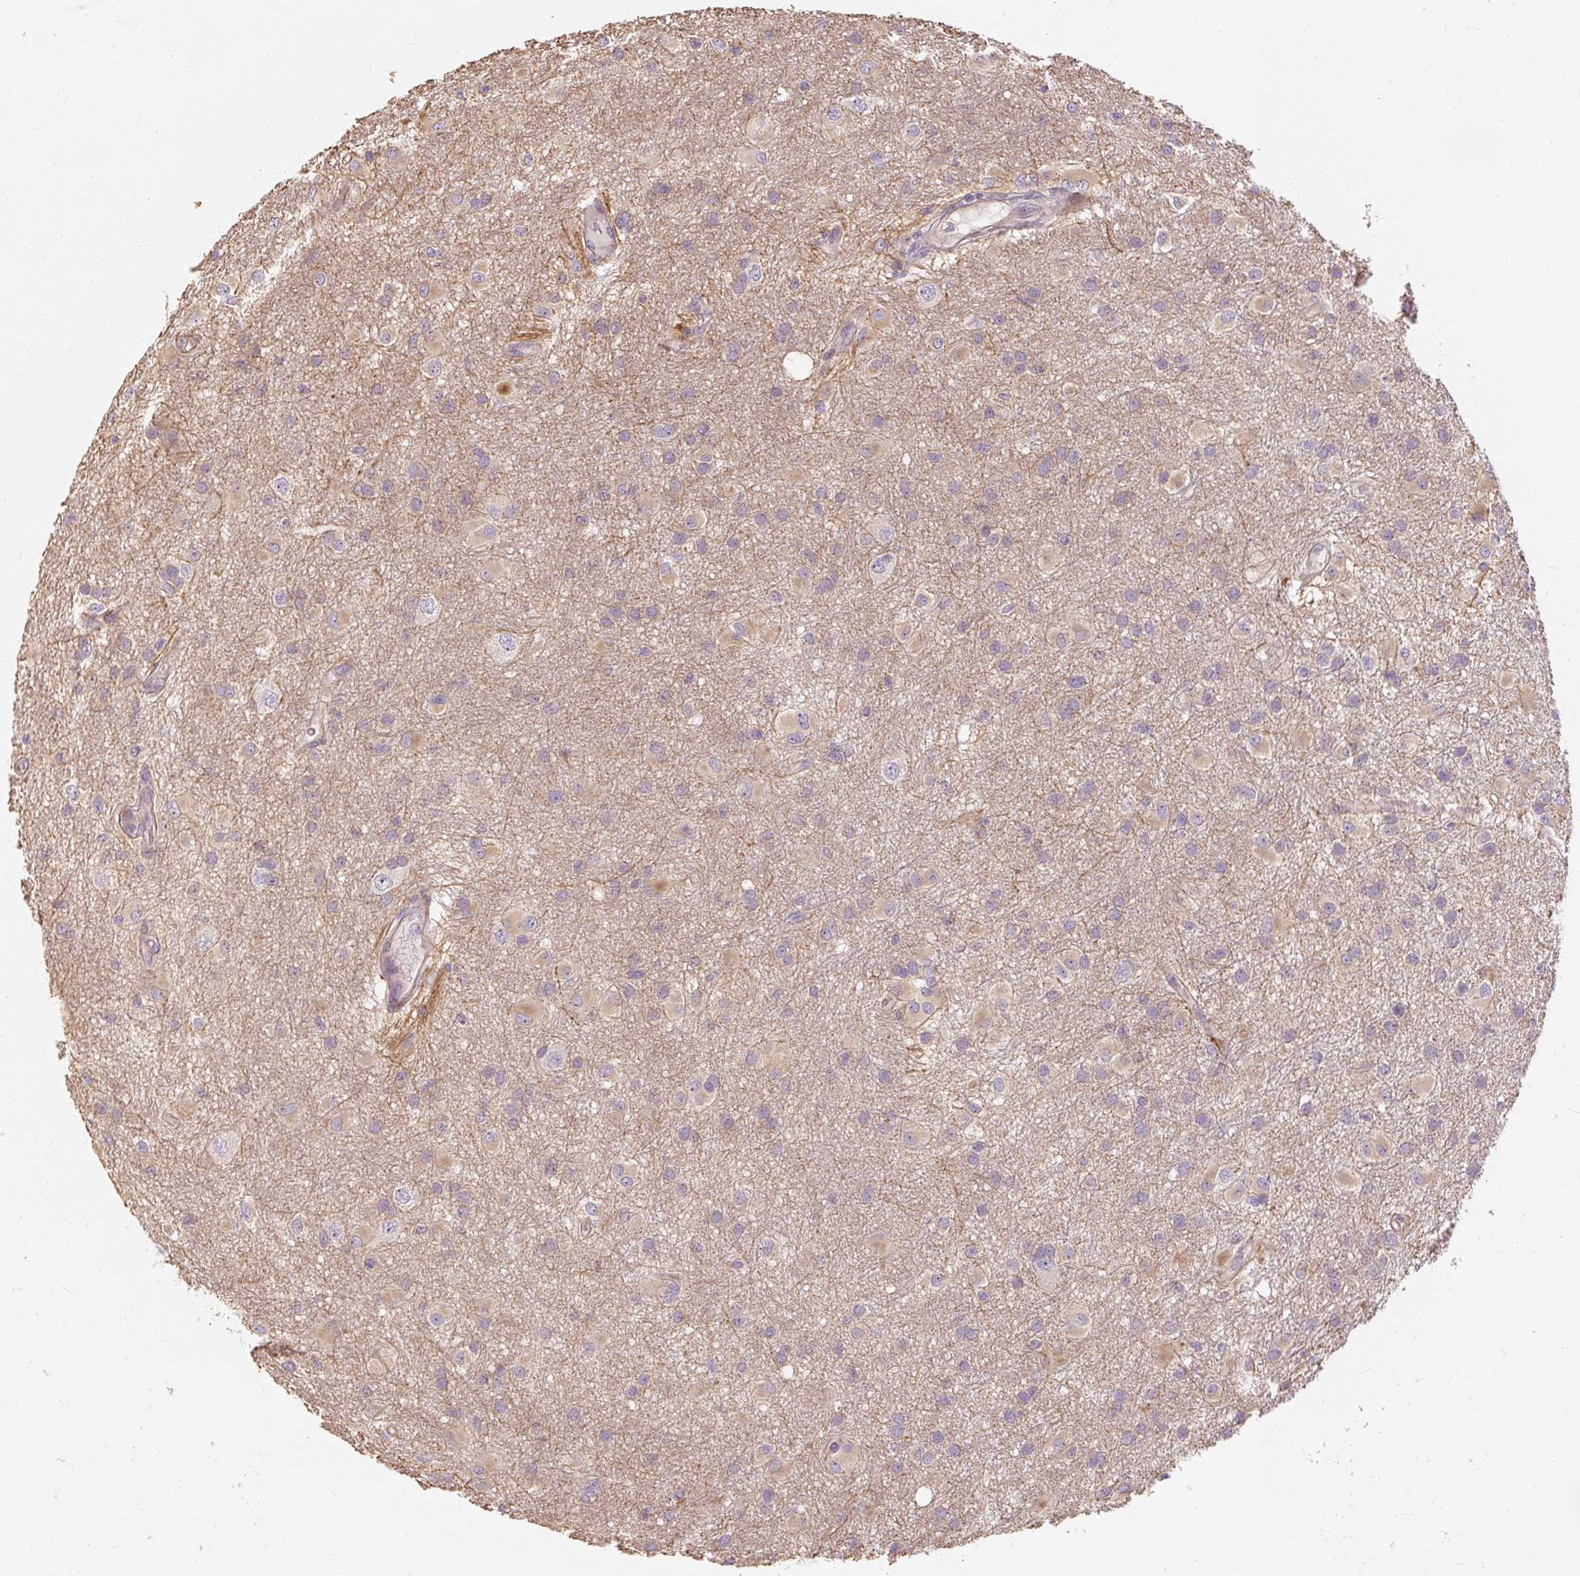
{"staining": {"intensity": "weak", "quantity": "<25%", "location": "cytoplasmic/membranous"}, "tissue": "glioma", "cell_type": "Tumor cells", "image_type": "cancer", "snomed": [{"axis": "morphology", "description": "Glioma, malignant, High grade"}, {"axis": "topography", "description": "Brain"}], "caption": "Immunohistochemical staining of glioma exhibits no significant expression in tumor cells.", "gene": "RB1CC1", "patient": {"sex": "male", "age": 53}}